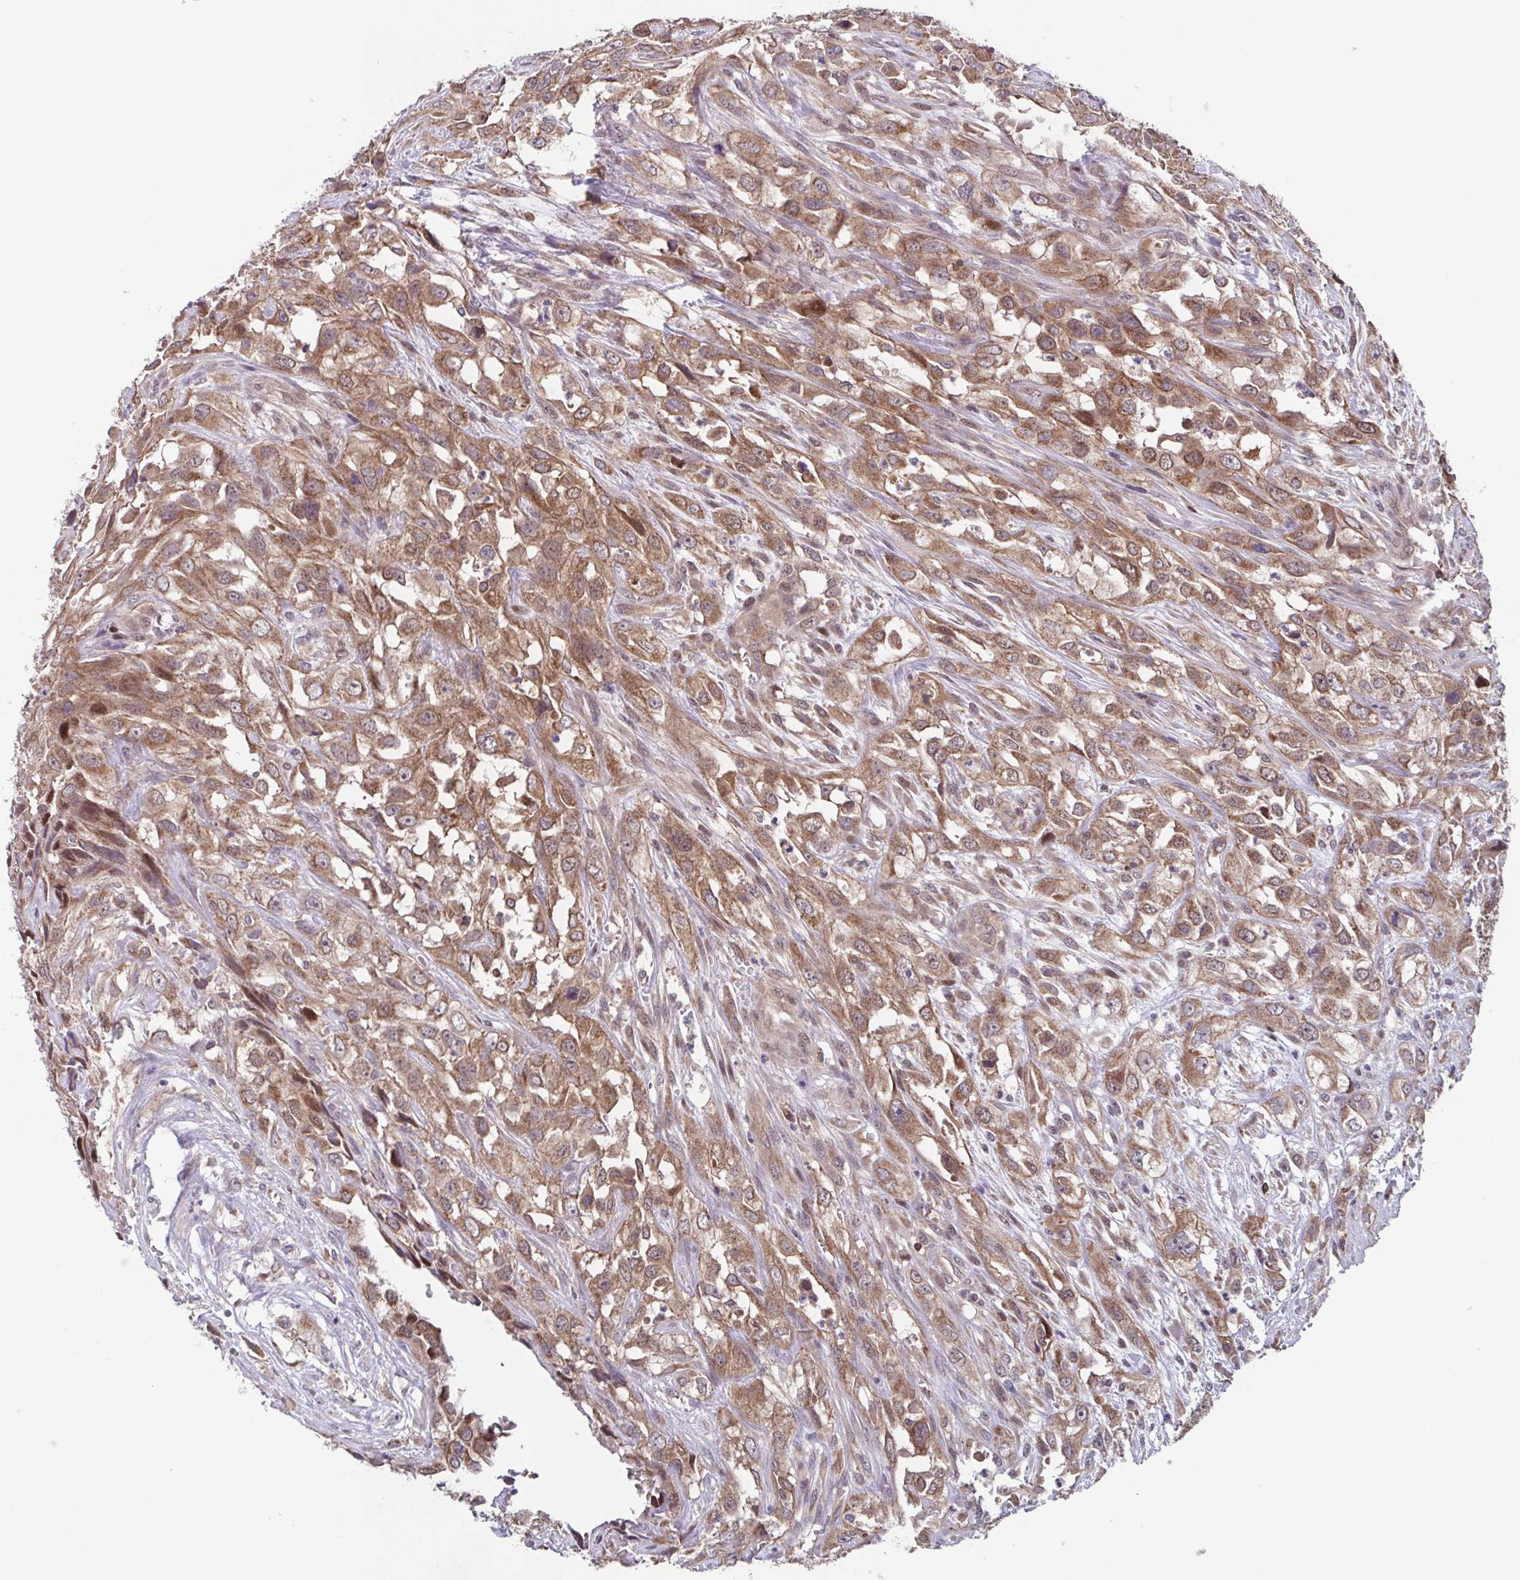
{"staining": {"intensity": "moderate", "quantity": ">75%", "location": "cytoplasmic/membranous,nuclear"}, "tissue": "urothelial cancer", "cell_type": "Tumor cells", "image_type": "cancer", "snomed": [{"axis": "morphology", "description": "Urothelial carcinoma, High grade"}, {"axis": "topography", "description": "Urinary bladder"}], "caption": "This is a micrograph of immunohistochemistry staining of high-grade urothelial carcinoma, which shows moderate staining in the cytoplasmic/membranous and nuclear of tumor cells.", "gene": "TTC19", "patient": {"sex": "male", "age": 67}}